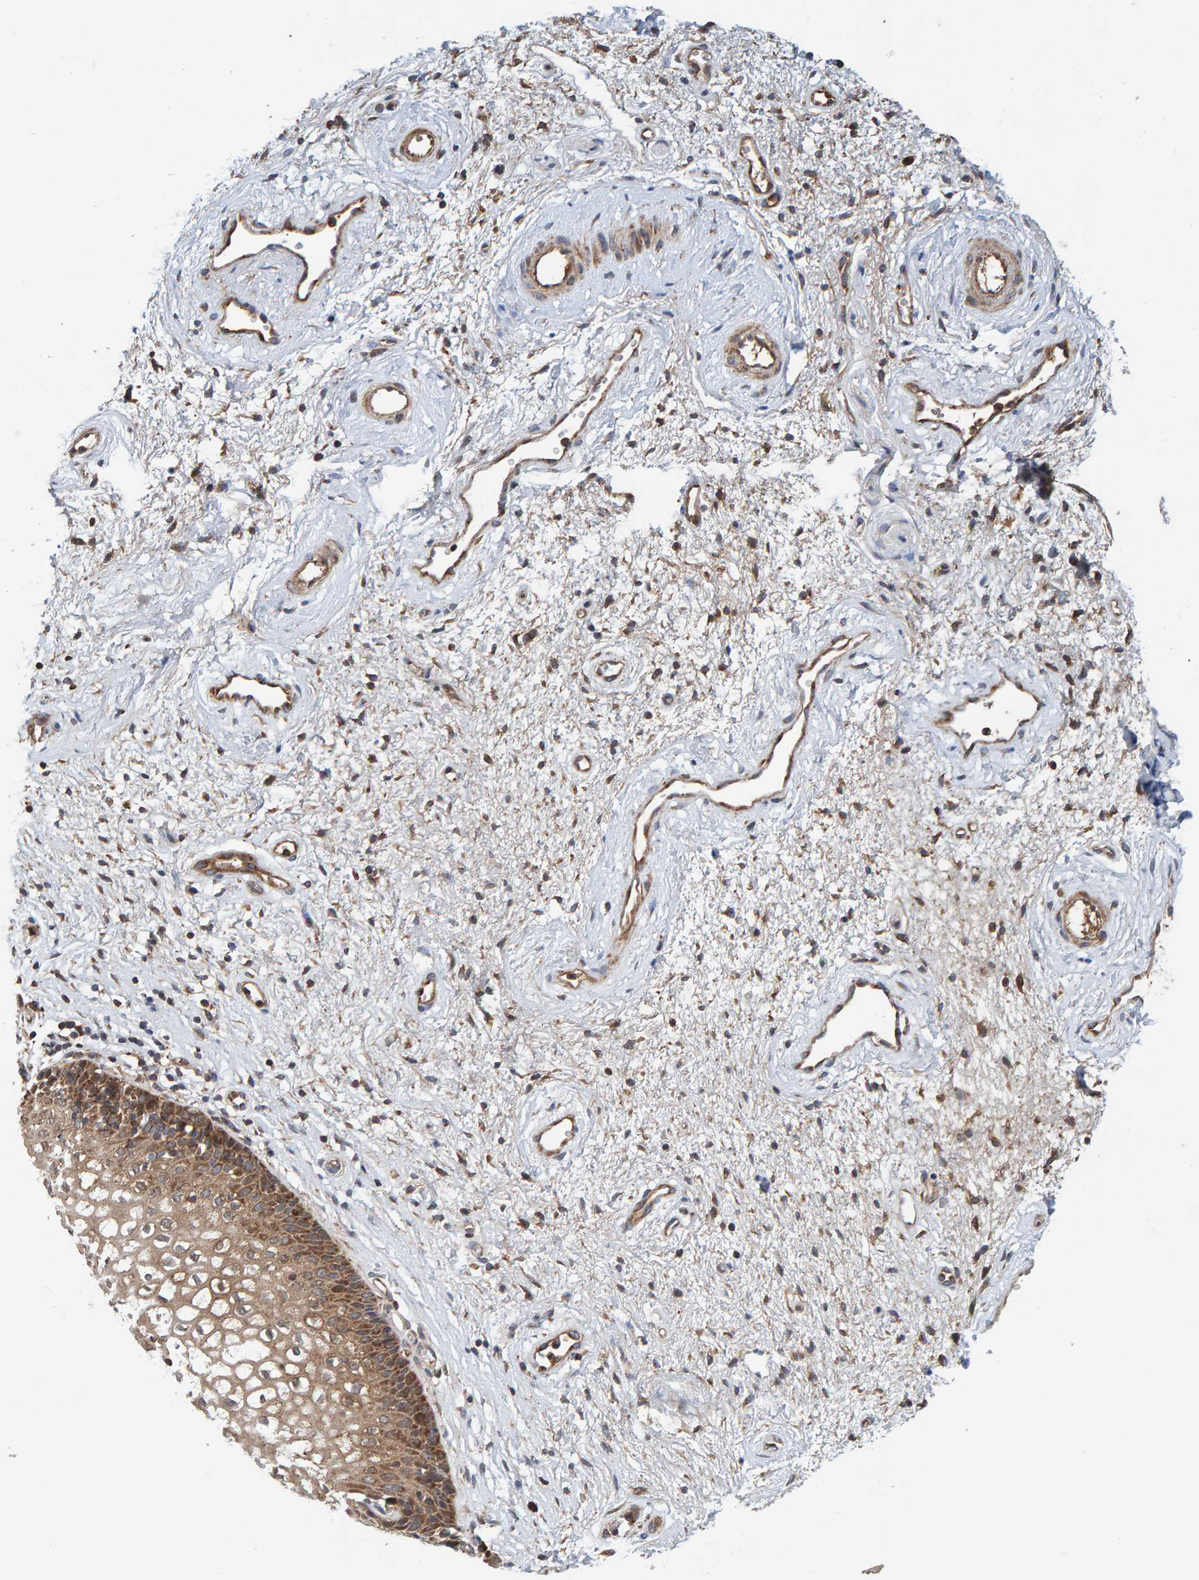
{"staining": {"intensity": "moderate", "quantity": ">75%", "location": "cytoplasmic/membranous"}, "tissue": "vagina", "cell_type": "Squamous epithelial cells", "image_type": "normal", "snomed": [{"axis": "morphology", "description": "Normal tissue, NOS"}, {"axis": "topography", "description": "Vagina"}], "caption": "Vagina was stained to show a protein in brown. There is medium levels of moderate cytoplasmic/membranous positivity in approximately >75% of squamous epithelial cells. The protein is shown in brown color, while the nuclei are stained blue.", "gene": "KIAA0753", "patient": {"sex": "female", "age": 34}}